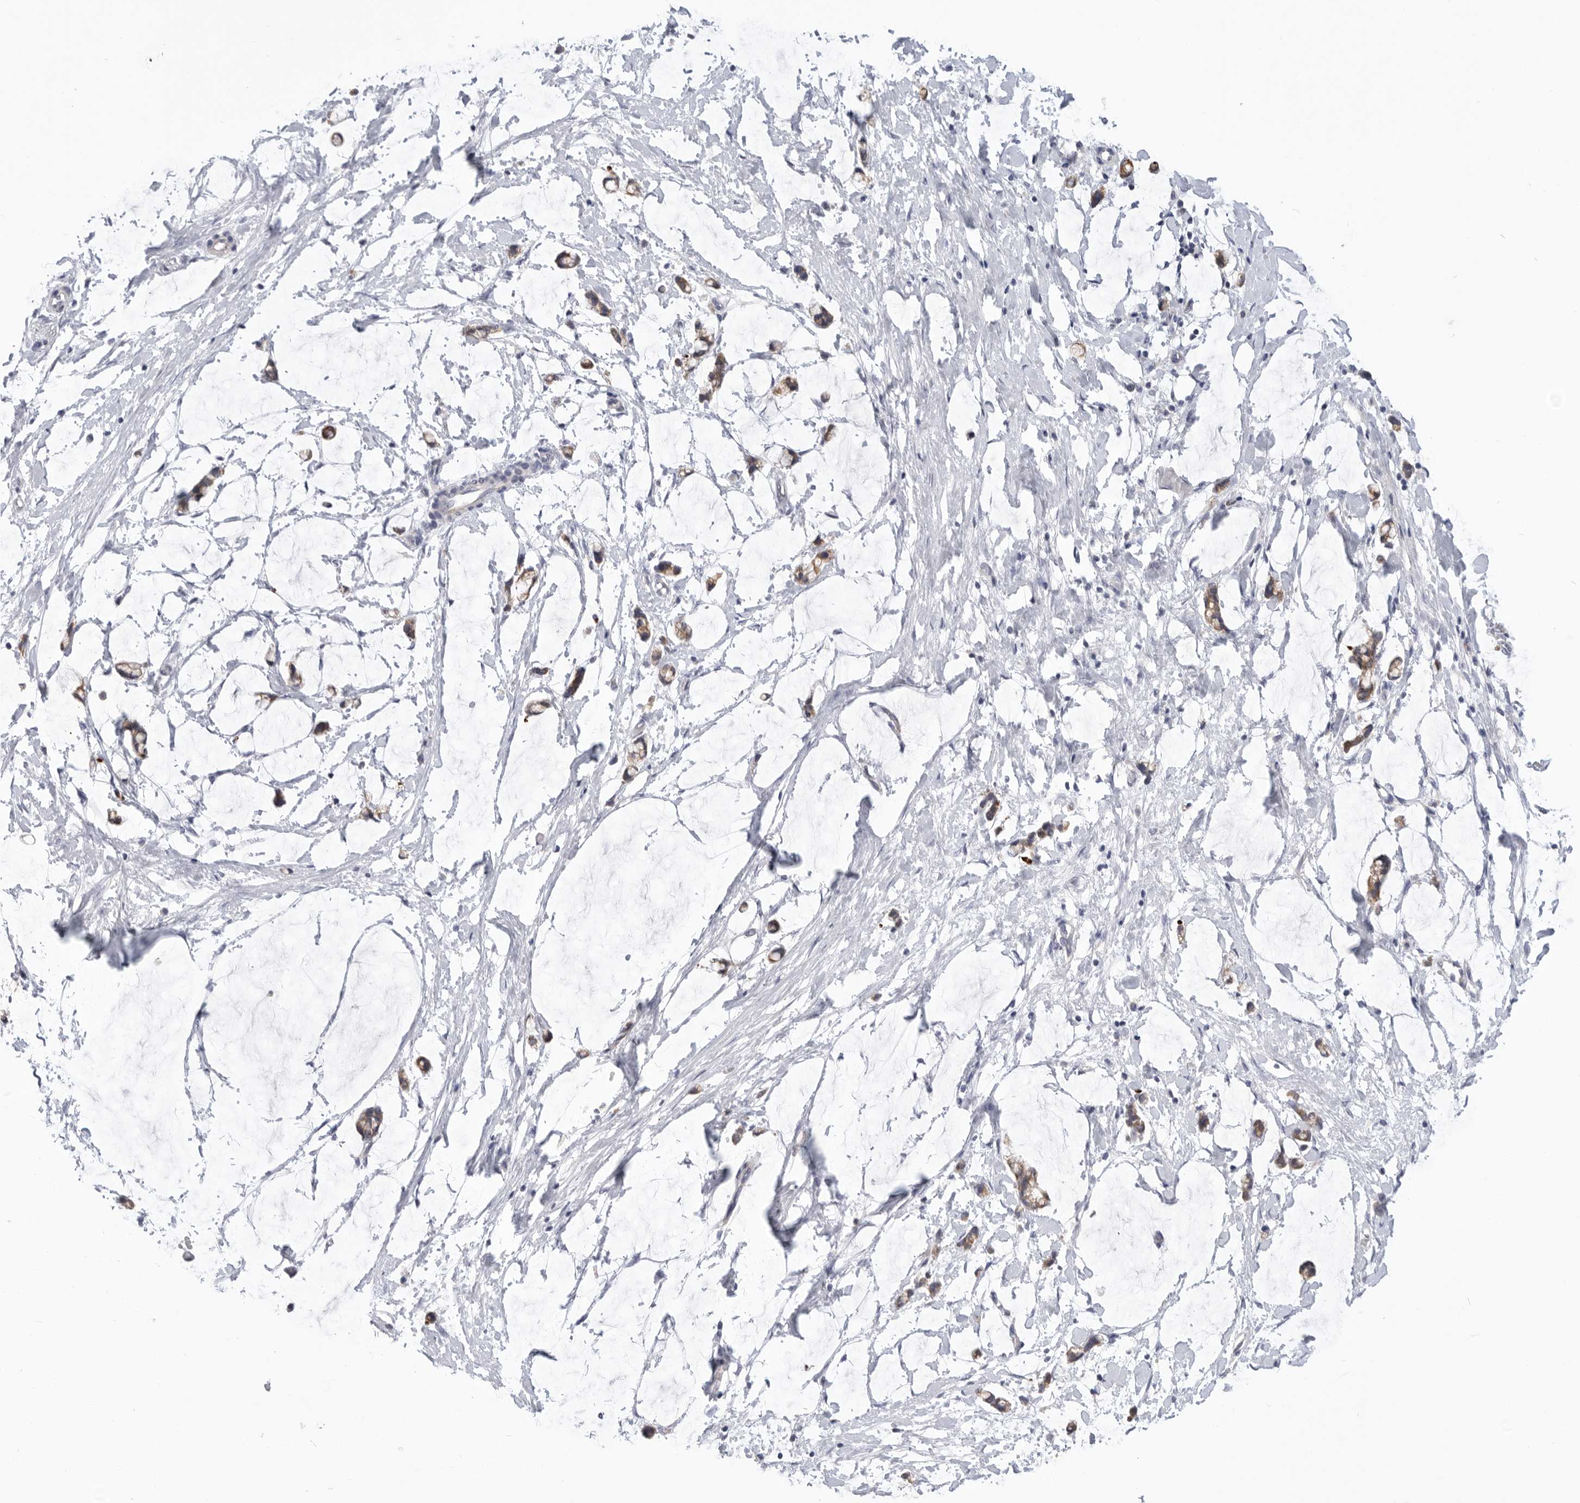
{"staining": {"intensity": "negative", "quantity": "none", "location": "none"}, "tissue": "adipose tissue", "cell_type": "Adipocytes", "image_type": "normal", "snomed": [{"axis": "morphology", "description": "Normal tissue, NOS"}, {"axis": "morphology", "description": "Adenocarcinoma, NOS"}, {"axis": "topography", "description": "Smooth muscle"}, {"axis": "topography", "description": "Colon"}], "caption": "An image of human adipose tissue is negative for staining in adipocytes. (Stains: DAB (3,3'-diaminobenzidine) immunohistochemistry (IHC) with hematoxylin counter stain, Microscopy: brightfield microscopy at high magnification).", "gene": "MTFR1L", "patient": {"sex": "male", "age": 14}}